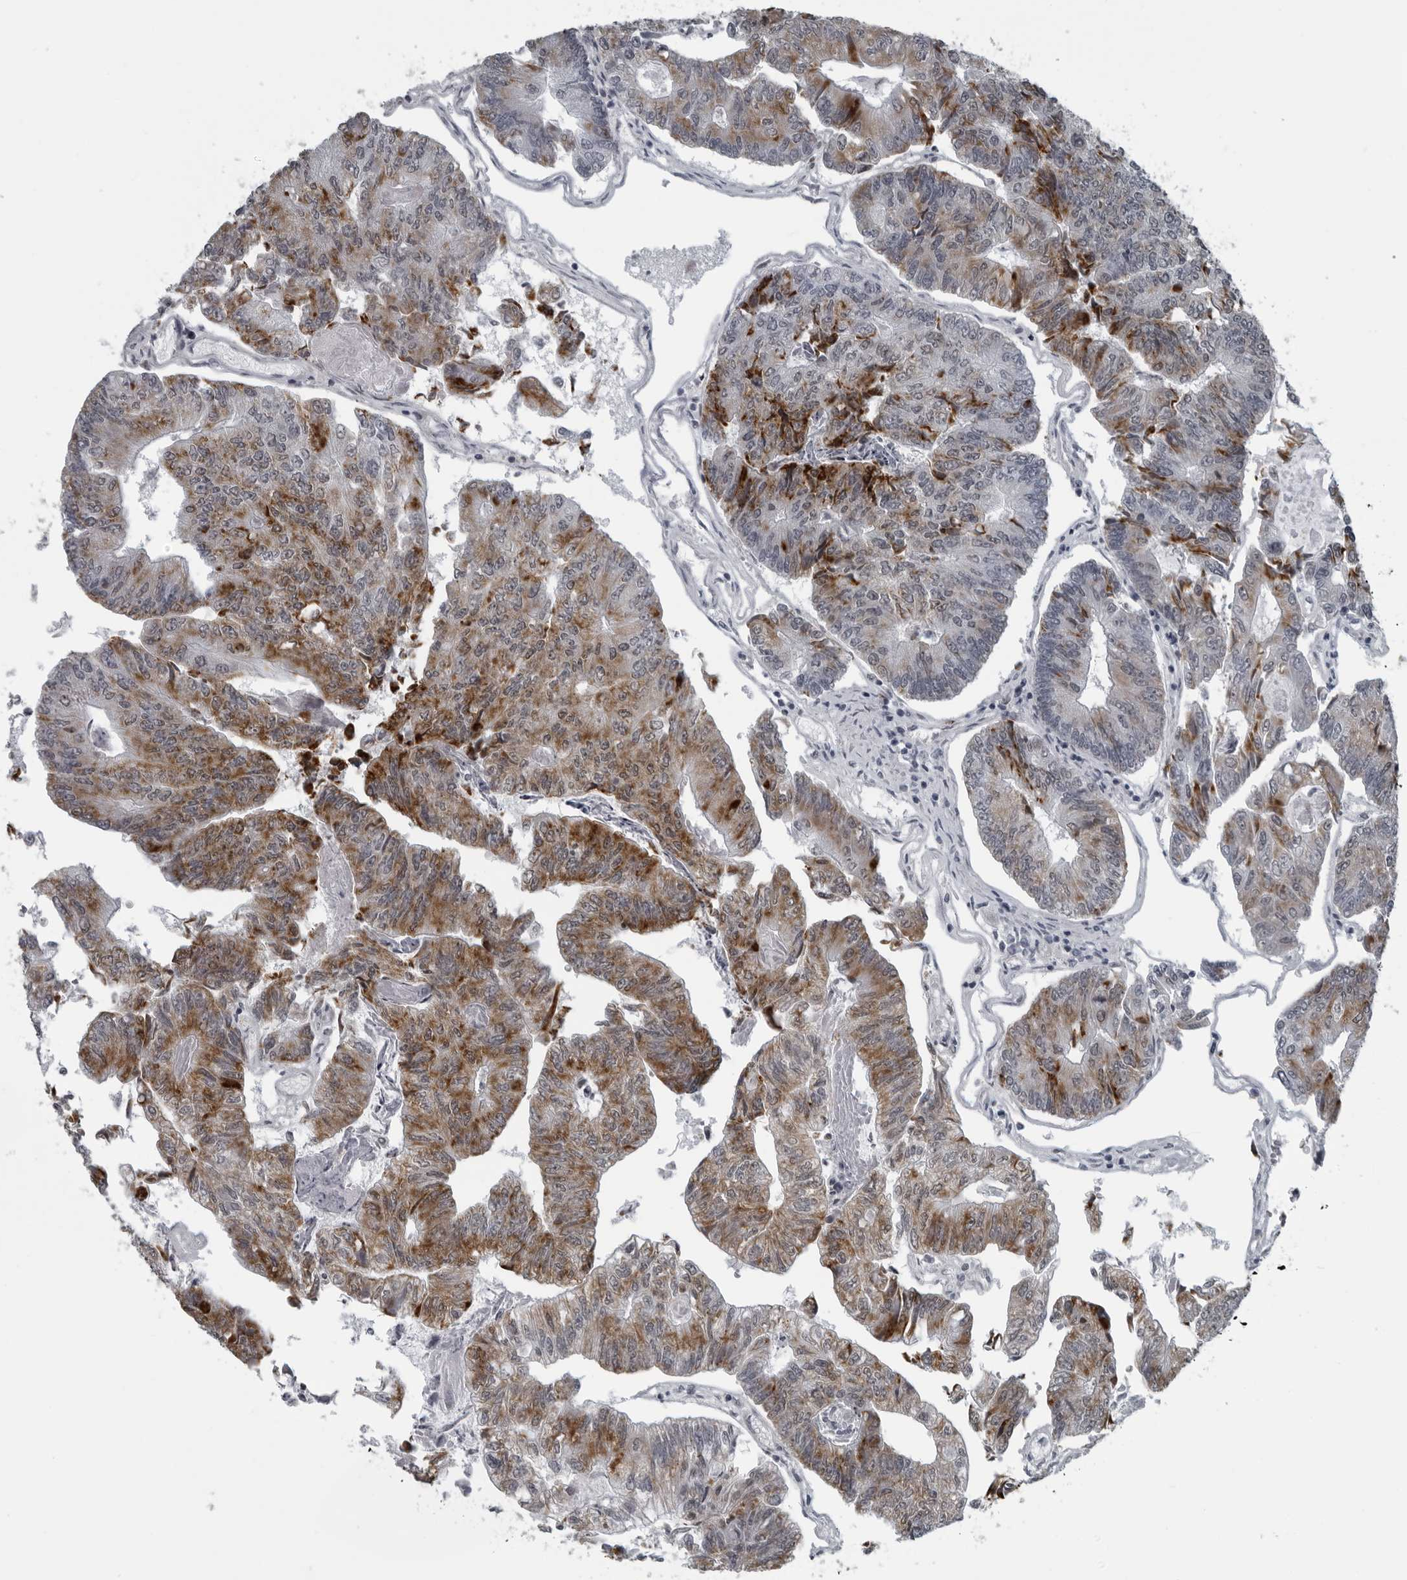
{"staining": {"intensity": "moderate", "quantity": ">75%", "location": "cytoplasmic/membranous"}, "tissue": "colorectal cancer", "cell_type": "Tumor cells", "image_type": "cancer", "snomed": [{"axis": "morphology", "description": "Adenocarcinoma, NOS"}, {"axis": "topography", "description": "Colon"}], "caption": "Moderate cytoplasmic/membranous staining for a protein is identified in about >75% of tumor cells of colorectal cancer (adenocarcinoma) using immunohistochemistry.", "gene": "RTCA", "patient": {"sex": "female", "age": 67}}